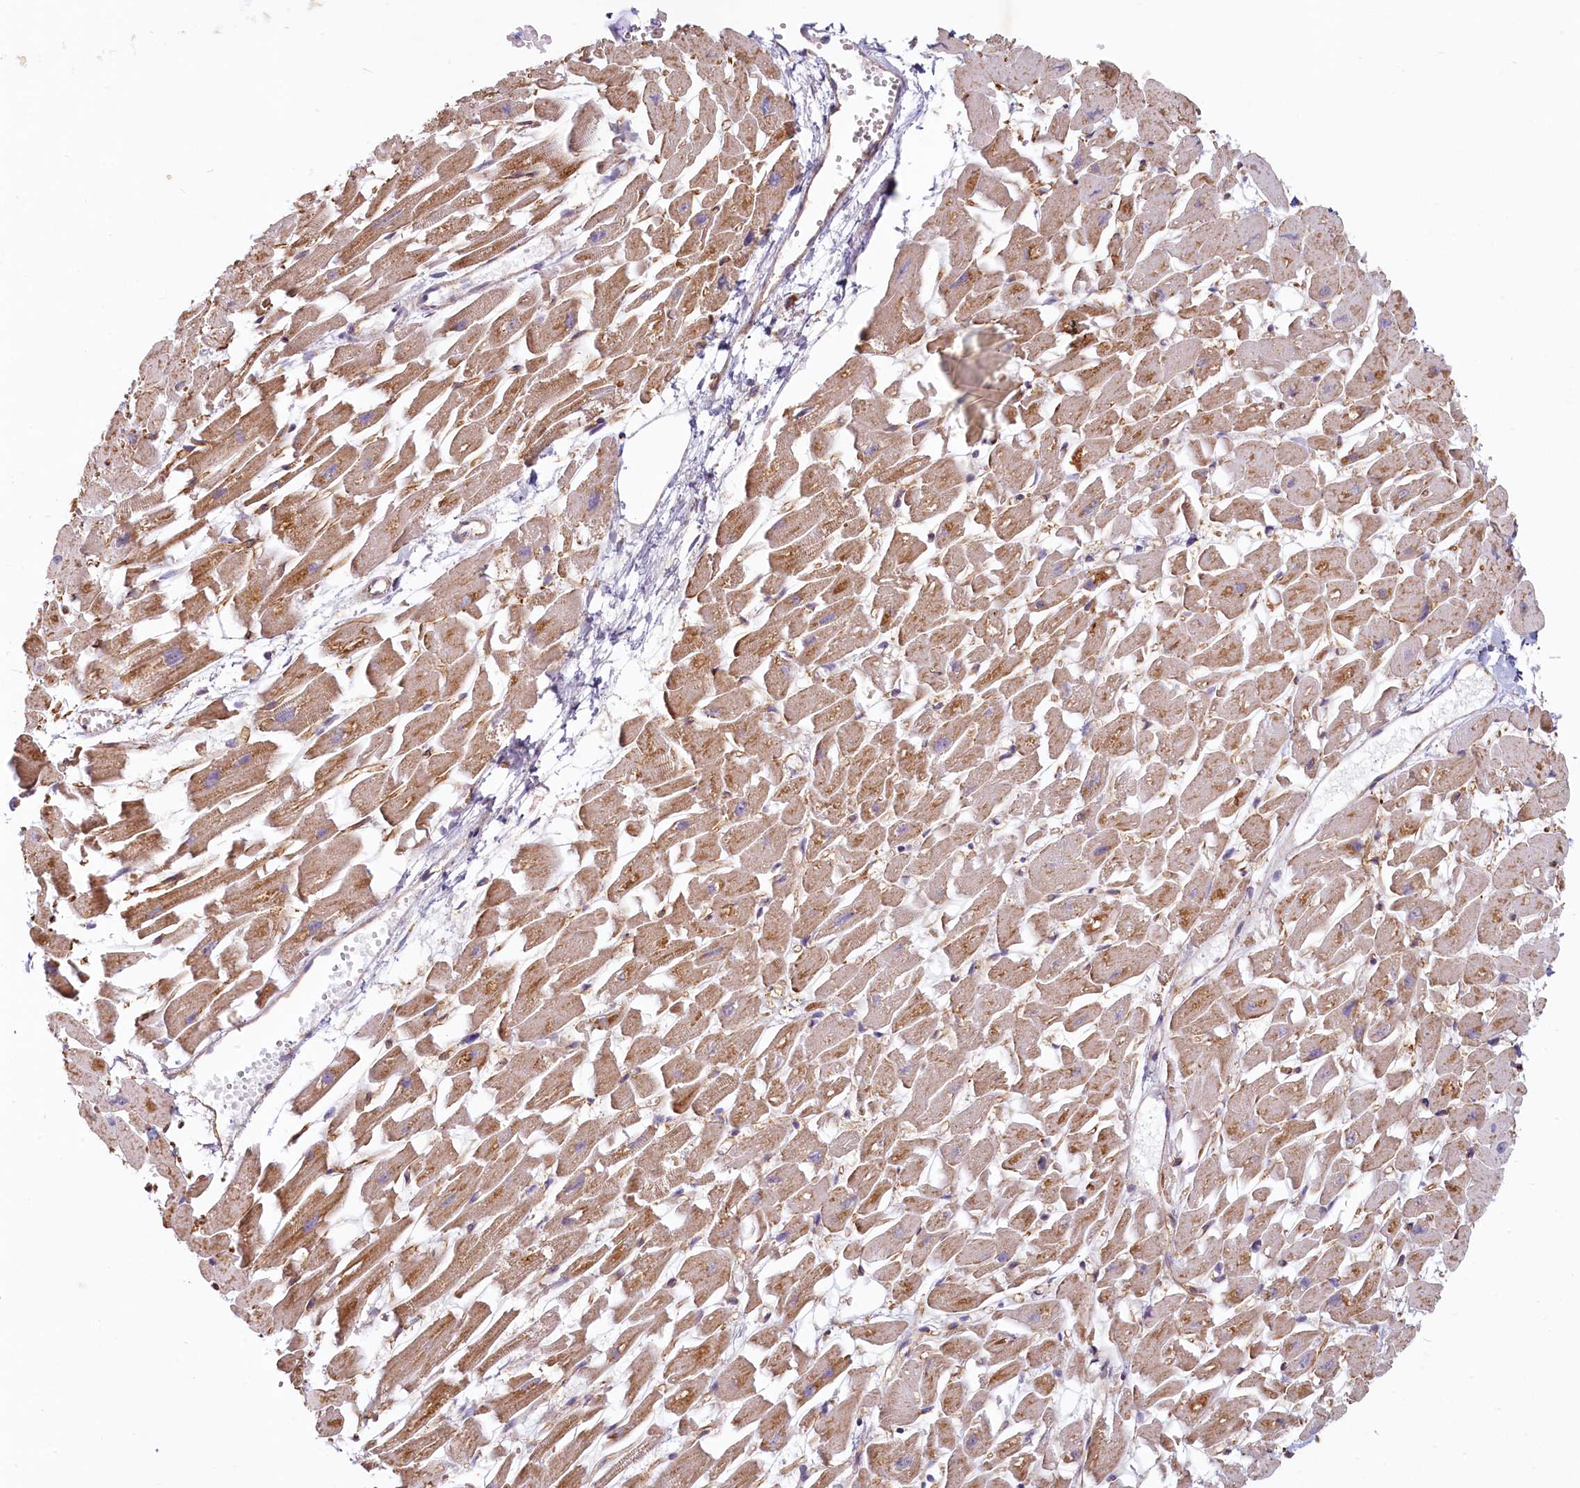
{"staining": {"intensity": "moderate", "quantity": ">75%", "location": "cytoplasmic/membranous"}, "tissue": "heart muscle", "cell_type": "Cardiomyocytes", "image_type": "normal", "snomed": [{"axis": "morphology", "description": "Normal tissue, NOS"}, {"axis": "topography", "description": "Heart"}], "caption": "Brown immunohistochemical staining in unremarkable heart muscle demonstrates moderate cytoplasmic/membranous expression in about >75% of cardiomyocytes.", "gene": "LMOD3", "patient": {"sex": "female", "age": 64}}